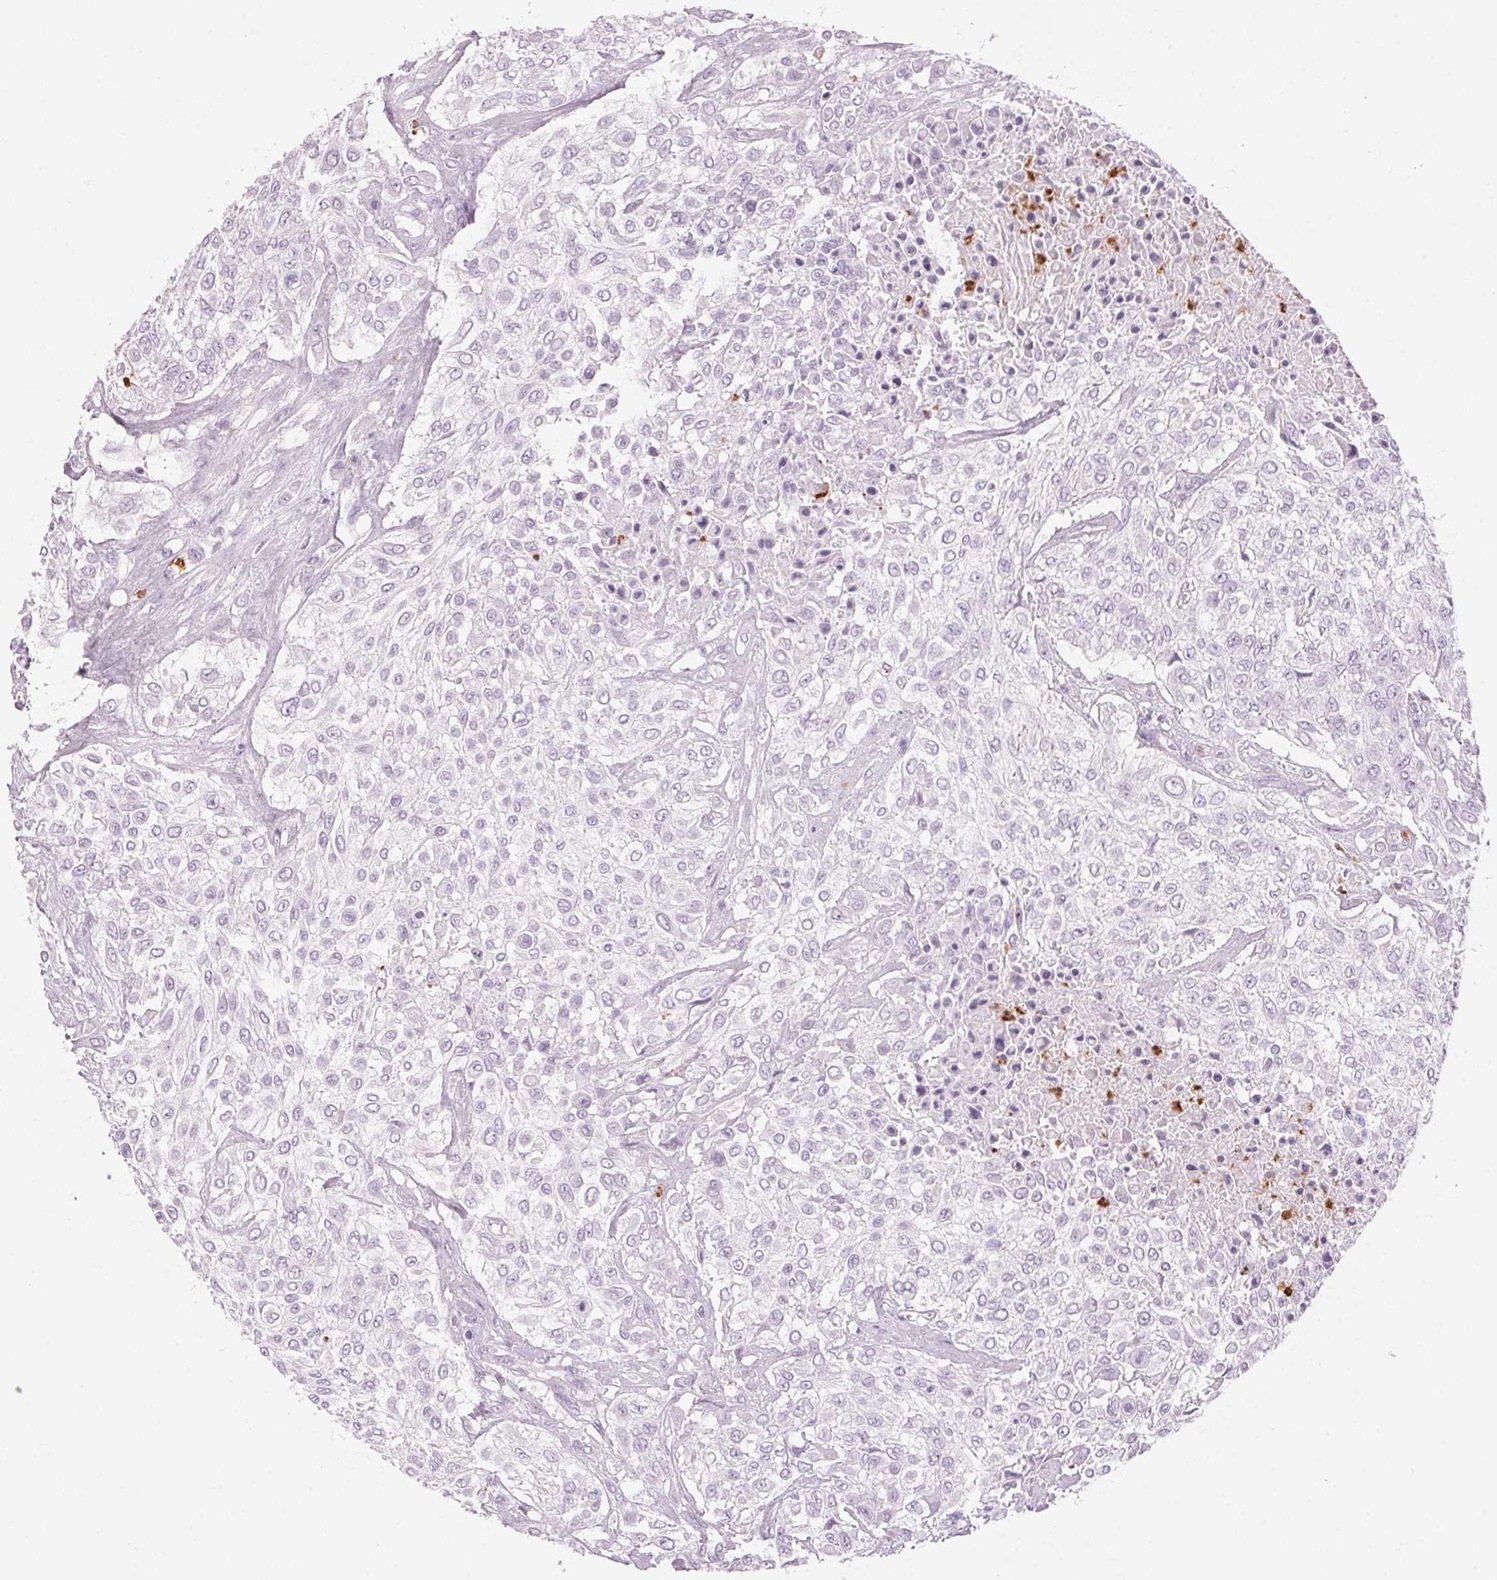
{"staining": {"intensity": "negative", "quantity": "none", "location": "none"}, "tissue": "urothelial cancer", "cell_type": "Tumor cells", "image_type": "cancer", "snomed": [{"axis": "morphology", "description": "Urothelial carcinoma, High grade"}, {"axis": "topography", "description": "Urinary bladder"}], "caption": "High magnification brightfield microscopy of high-grade urothelial carcinoma stained with DAB (3,3'-diaminobenzidine) (brown) and counterstained with hematoxylin (blue): tumor cells show no significant positivity. (Stains: DAB (3,3'-diaminobenzidine) immunohistochemistry (IHC) with hematoxylin counter stain, Microscopy: brightfield microscopy at high magnification).", "gene": "KLK7", "patient": {"sex": "male", "age": 57}}